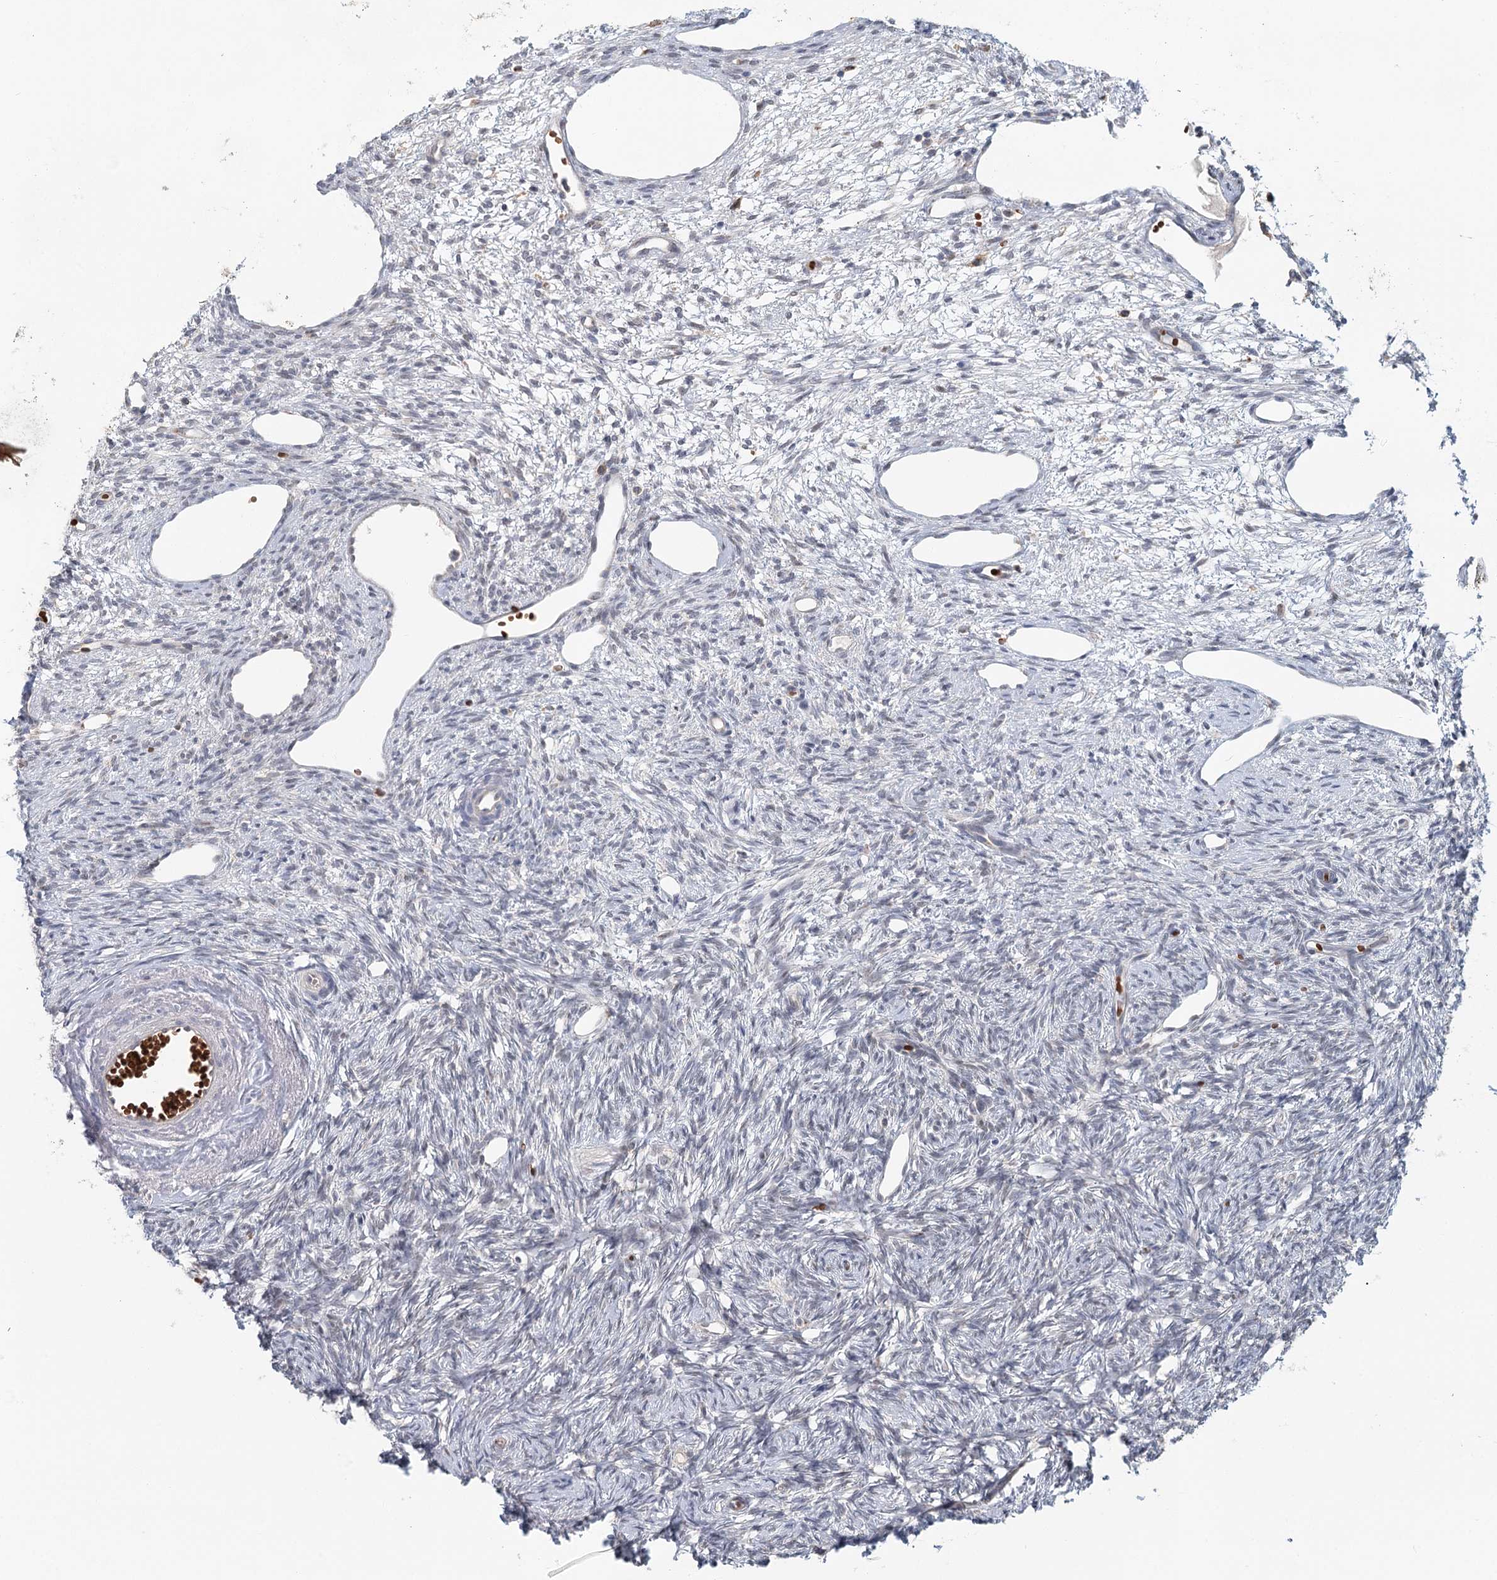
{"staining": {"intensity": "negative", "quantity": "none", "location": "none"}, "tissue": "ovary", "cell_type": "Ovarian stroma cells", "image_type": "normal", "snomed": [{"axis": "morphology", "description": "Normal tissue, NOS"}, {"axis": "topography", "description": "Ovary"}], "caption": "Protein analysis of benign ovary displays no significant staining in ovarian stroma cells. (Immunohistochemistry (ihc), brightfield microscopy, high magnification).", "gene": "ADK", "patient": {"sex": "female", "age": 51}}